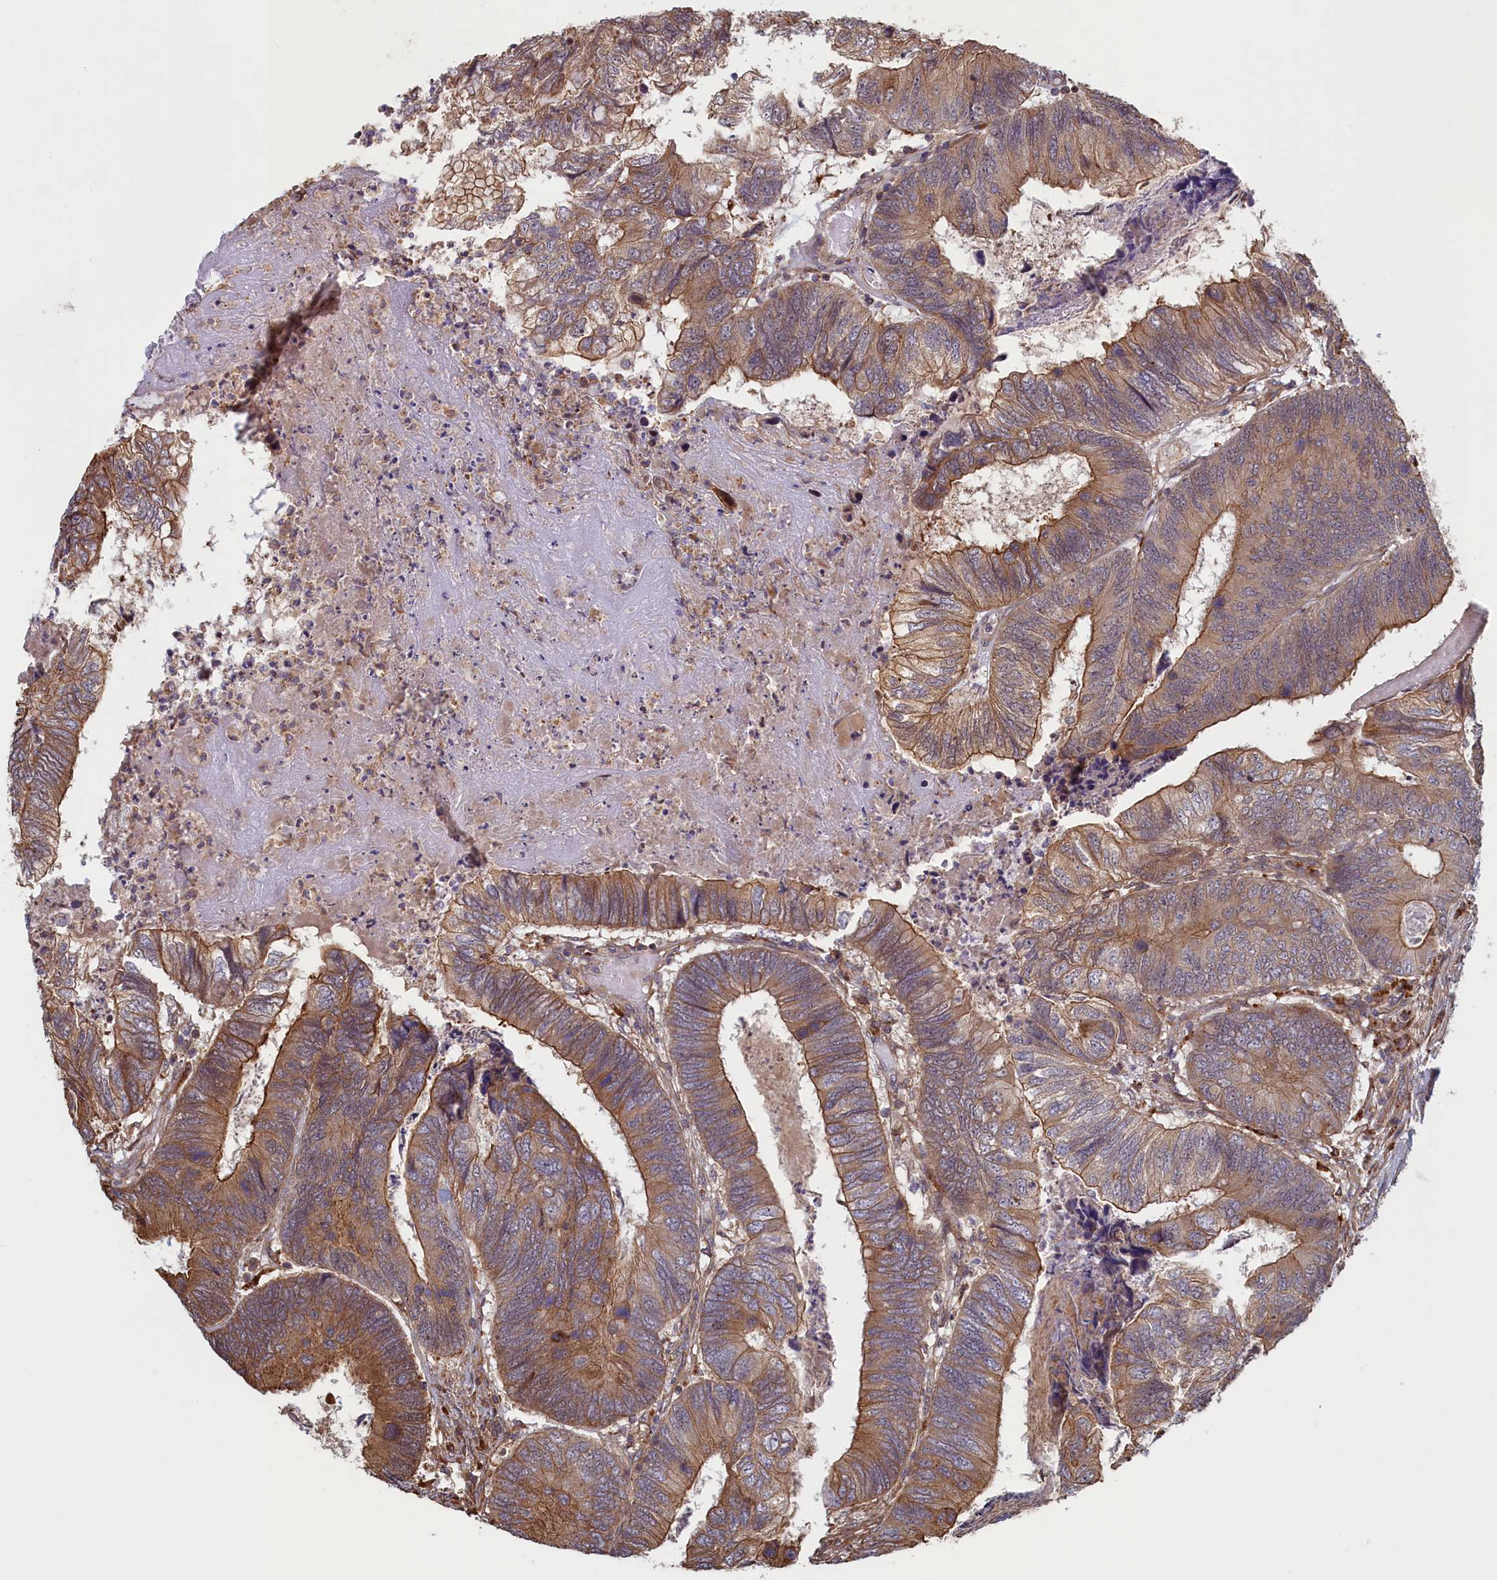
{"staining": {"intensity": "moderate", "quantity": ">75%", "location": "cytoplasmic/membranous"}, "tissue": "colorectal cancer", "cell_type": "Tumor cells", "image_type": "cancer", "snomed": [{"axis": "morphology", "description": "Adenocarcinoma, NOS"}, {"axis": "topography", "description": "Colon"}], "caption": "Immunohistochemical staining of human colorectal cancer (adenocarcinoma) displays medium levels of moderate cytoplasmic/membranous staining in approximately >75% of tumor cells.", "gene": "RILPL1", "patient": {"sex": "female", "age": 67}}